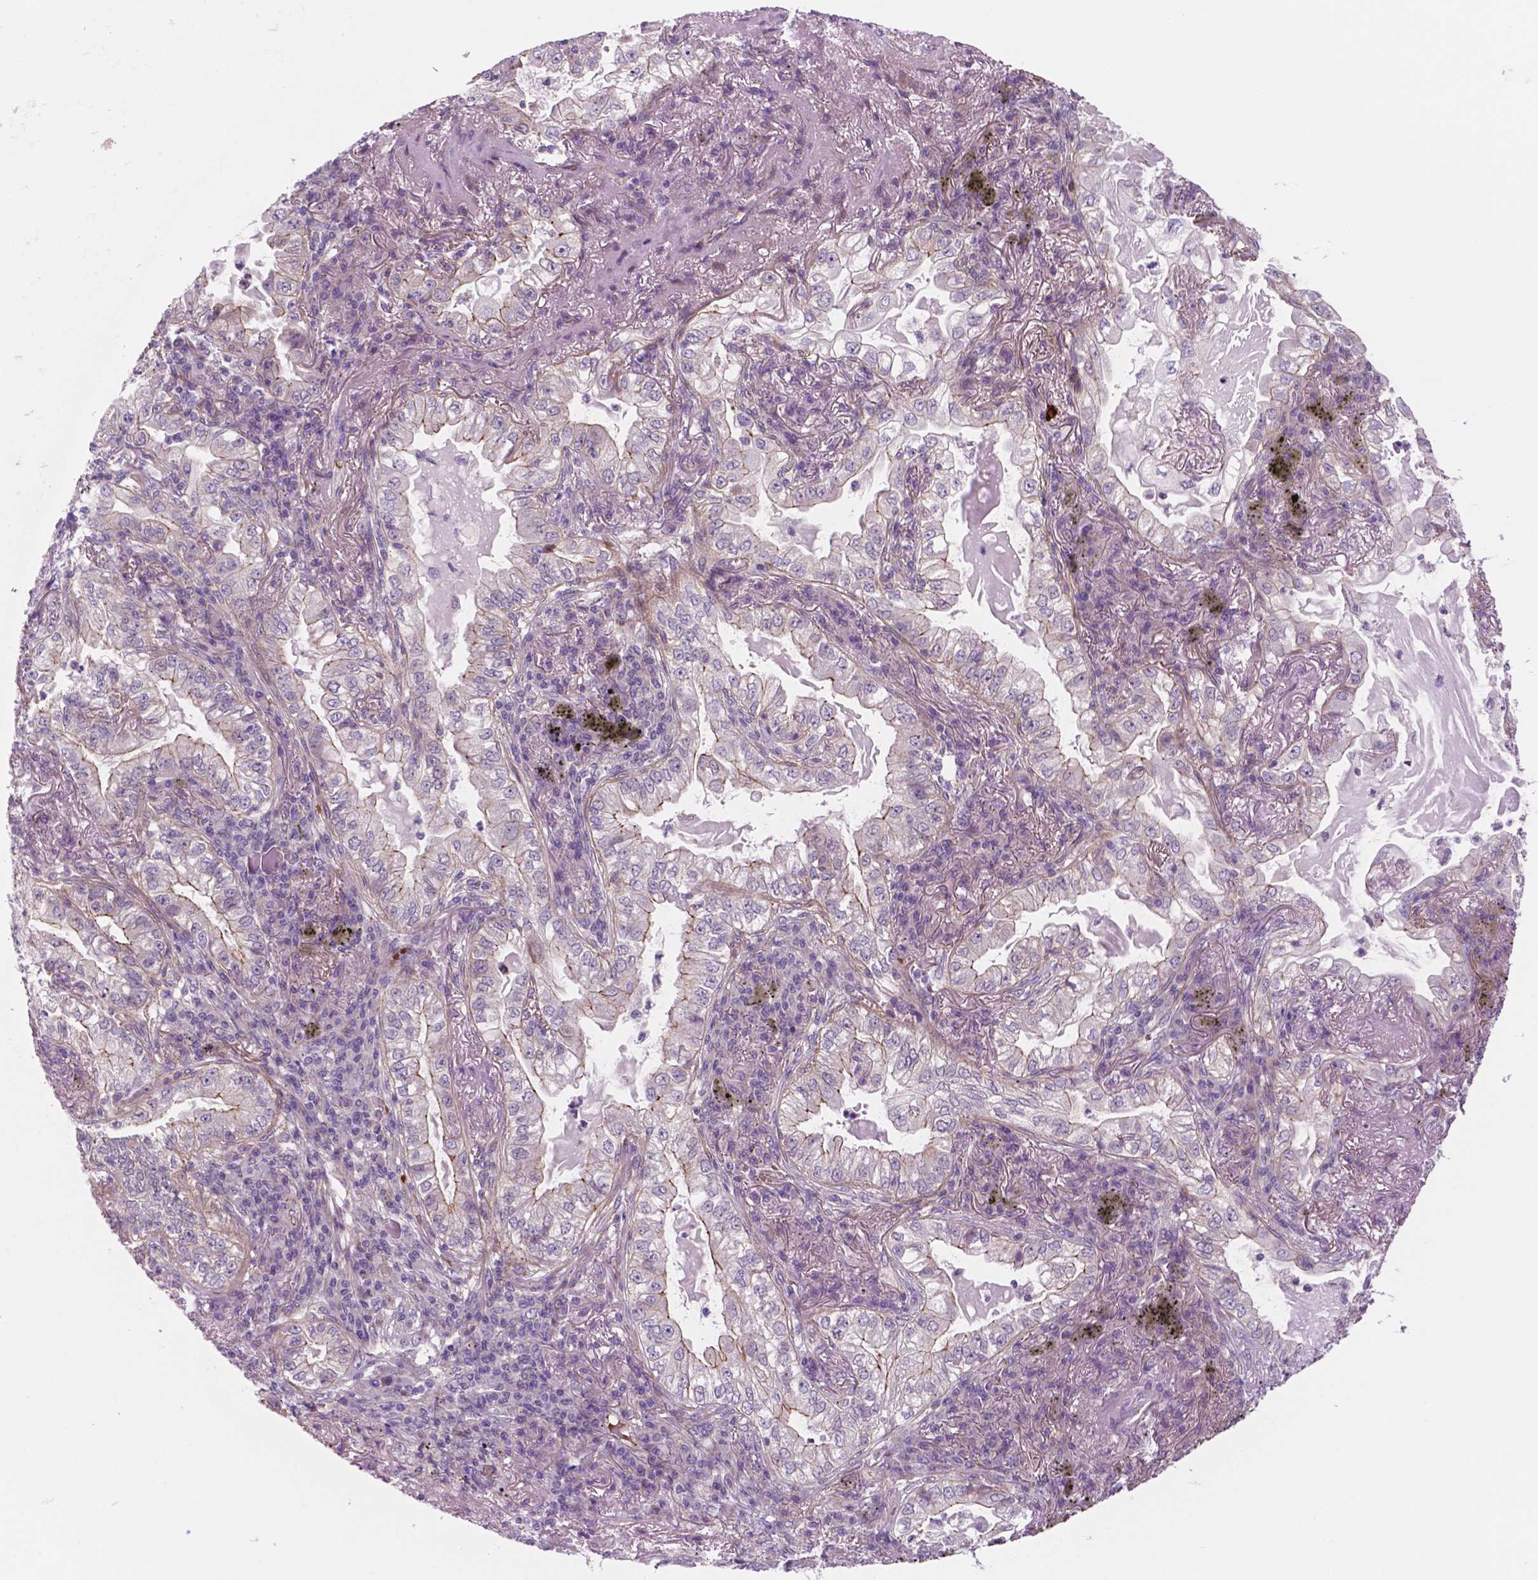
{"staining": {"intensity": "moderate", "quantity": "<25%", "location": "cytoplasmic/membranous"}, "tissue": "lung cancer", "cell_type": "Tumor cells", "image_type": "cancer", "snomed": [{"axis": "morphology", "description": "Adenocarcinoma, NOS"}, {"axis": "topography", "description": "Lung"}], "caption": "Tumor cells display low levels of moderate cytoplasmic/membranous staining in about <25% of cells in human lung adenocarcinoma. The protein is stained brown, and the nuclei are stained in blue (DAB IHC with brightfield microscopy, high magnification).", "gene": "RND3", "patient": {"sex": "female", "age": 73}}